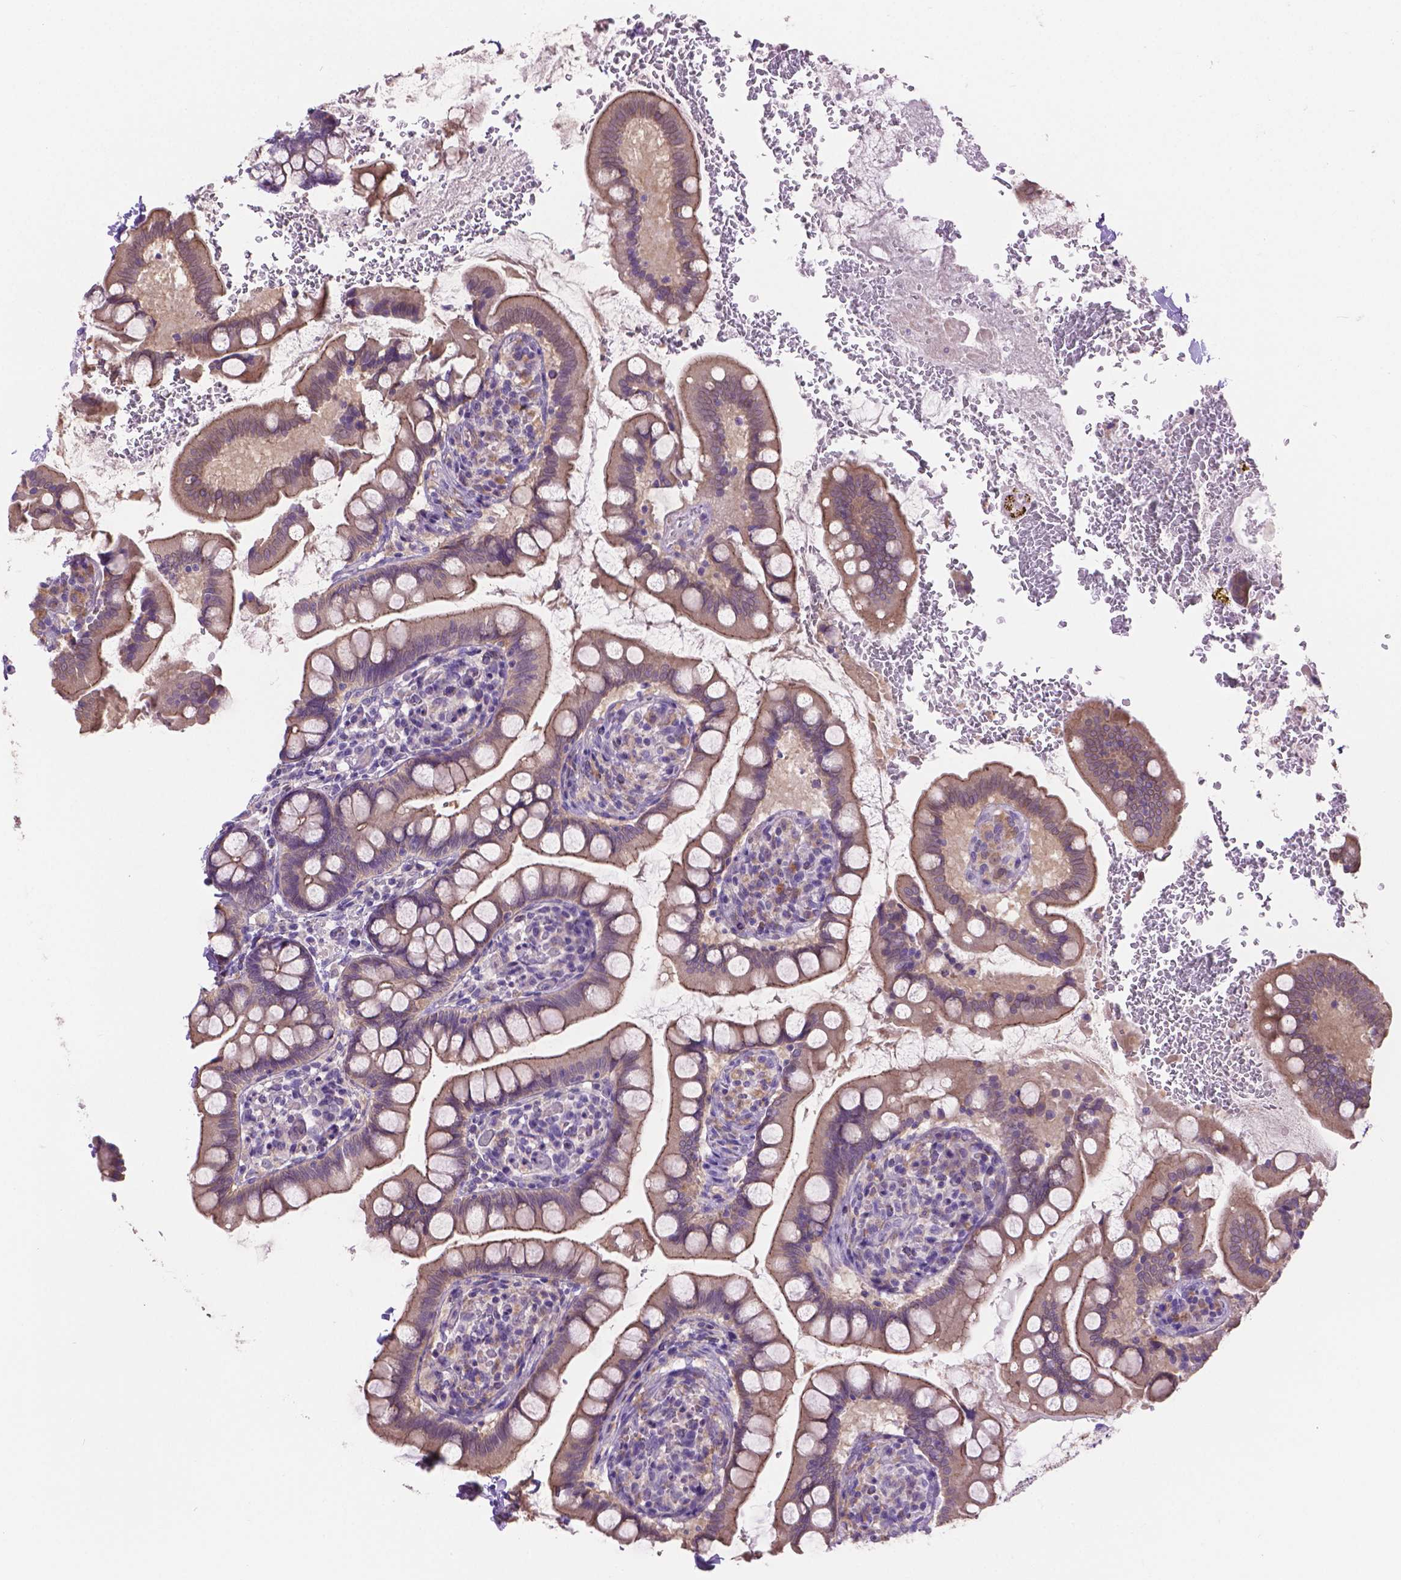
{"staining": {"intensity": "weak", "quantity": "25%-75%", "location": "cytoplasmic/membranous"}, "tissue": "small intestine", "cell_type": "Glandular cells", "image_type": "normal", "snomed": [{"axis": "morphology", "description": "Normal tissue, NOS"}, {"axis": "topography", "description": "Small intestine"}], "caption": "This is a micrograph of immunohistochemistry staining of unremarkable small intestine, which shows weak positivity in the cytoplasmic/membranous of glandular cells.", "gene": "CDH7", "patient": {"sex": "female", "age": 56}}